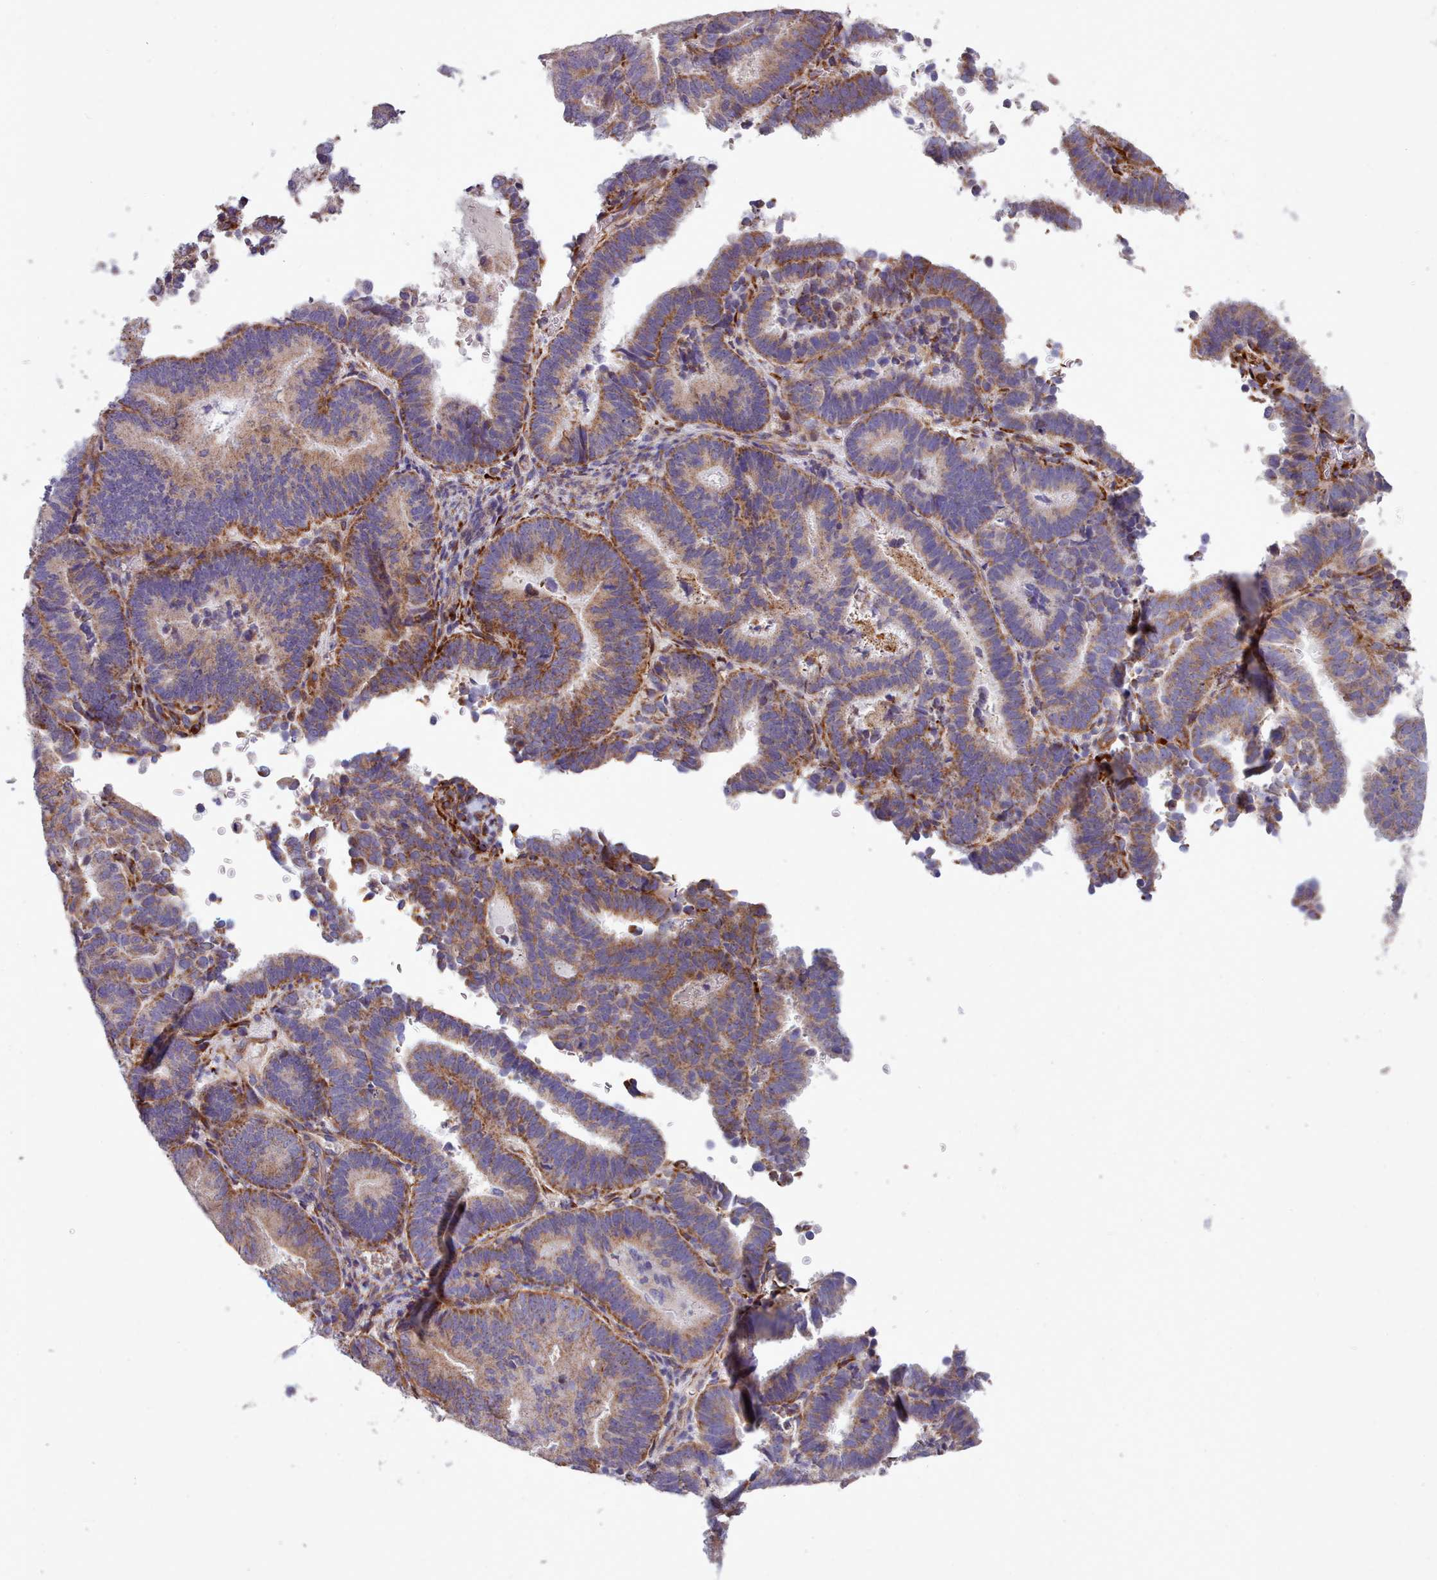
{"staining": {"intensity": "moderate", "quantity": ">75%", "location": "cytoplasmic/membranous"}, "tissue": "endometrial cancer", "cell_type": "Tumor cells", "image_type": "cancer", "snomed": [{"axis": "morphology", "description": "Adenocarcinoma, NOS"}, {"axis": "topography", "description": "Endometrium"}], "caption": "Immunohistochemical staining of human adenocarcinoma (endometrial) displays medium levels of moderate cytoplasmic/membranous positivity in about >75% of tumor cells. (DAB (3,3'-diaminobenzidine) IHC with brightfield microscopy, high magnification).", "gene": "FKBP10", "patient": {"sex": "female", "age": 70}}